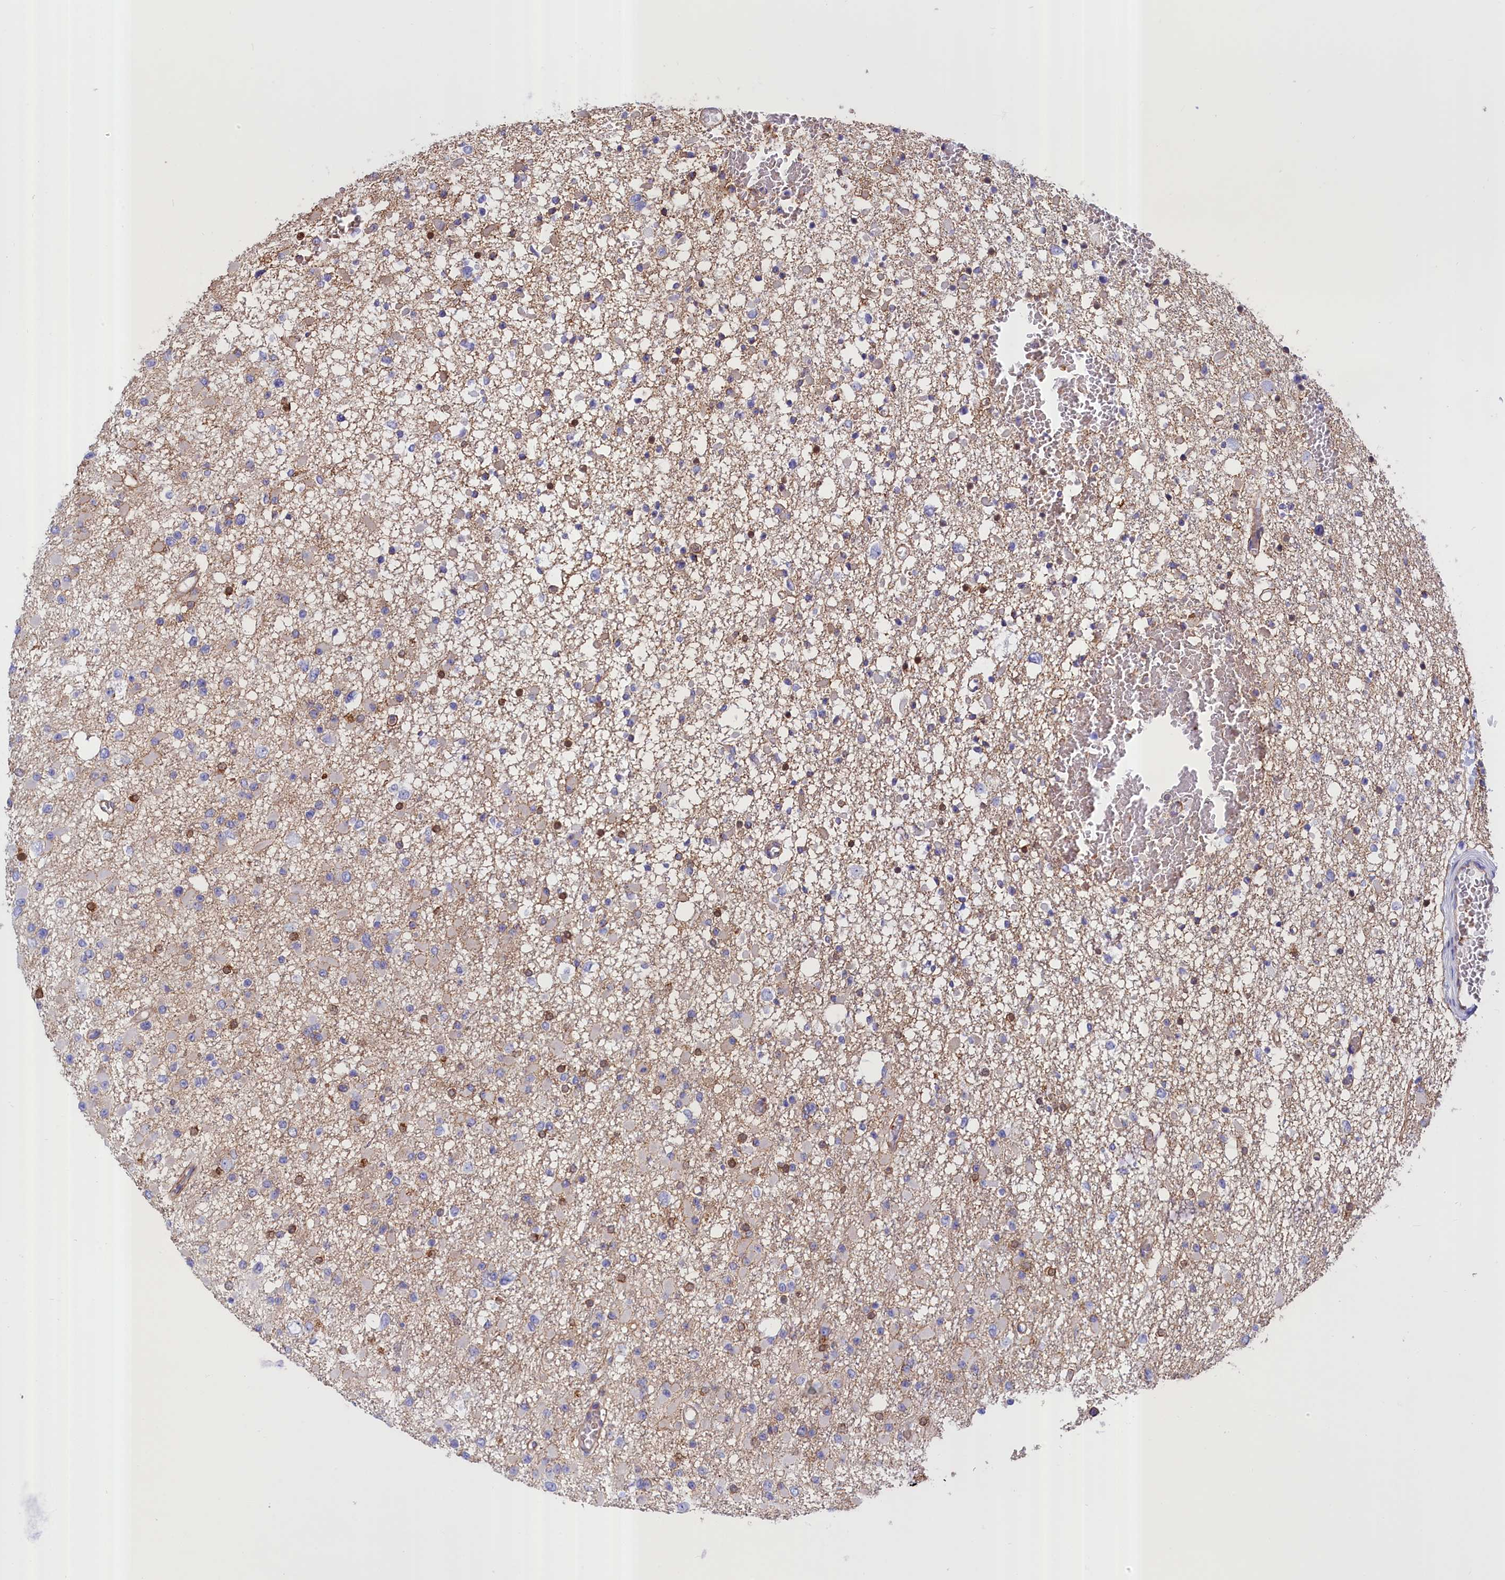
{"staining": {"intensity": "negative", "quantity": "none", "location": "none"}, "tissue": "glioma", "cell_type": "Tumor cells", "image_type": "cancer", "snomed": [{"axis": "morphology", "description": "Glioma, malignant, Low grade"}, {"axis": "topography", "description": "Brain"}], "caption": "An immunohistochemistry (IHC) histopathology image of low-grade glioma (malignant) is shown. There is no staining in tumor cells of low-grade glioma (malignant).", "gene": "ABCC12", "patient": {"sex": "female", "age": 22}}